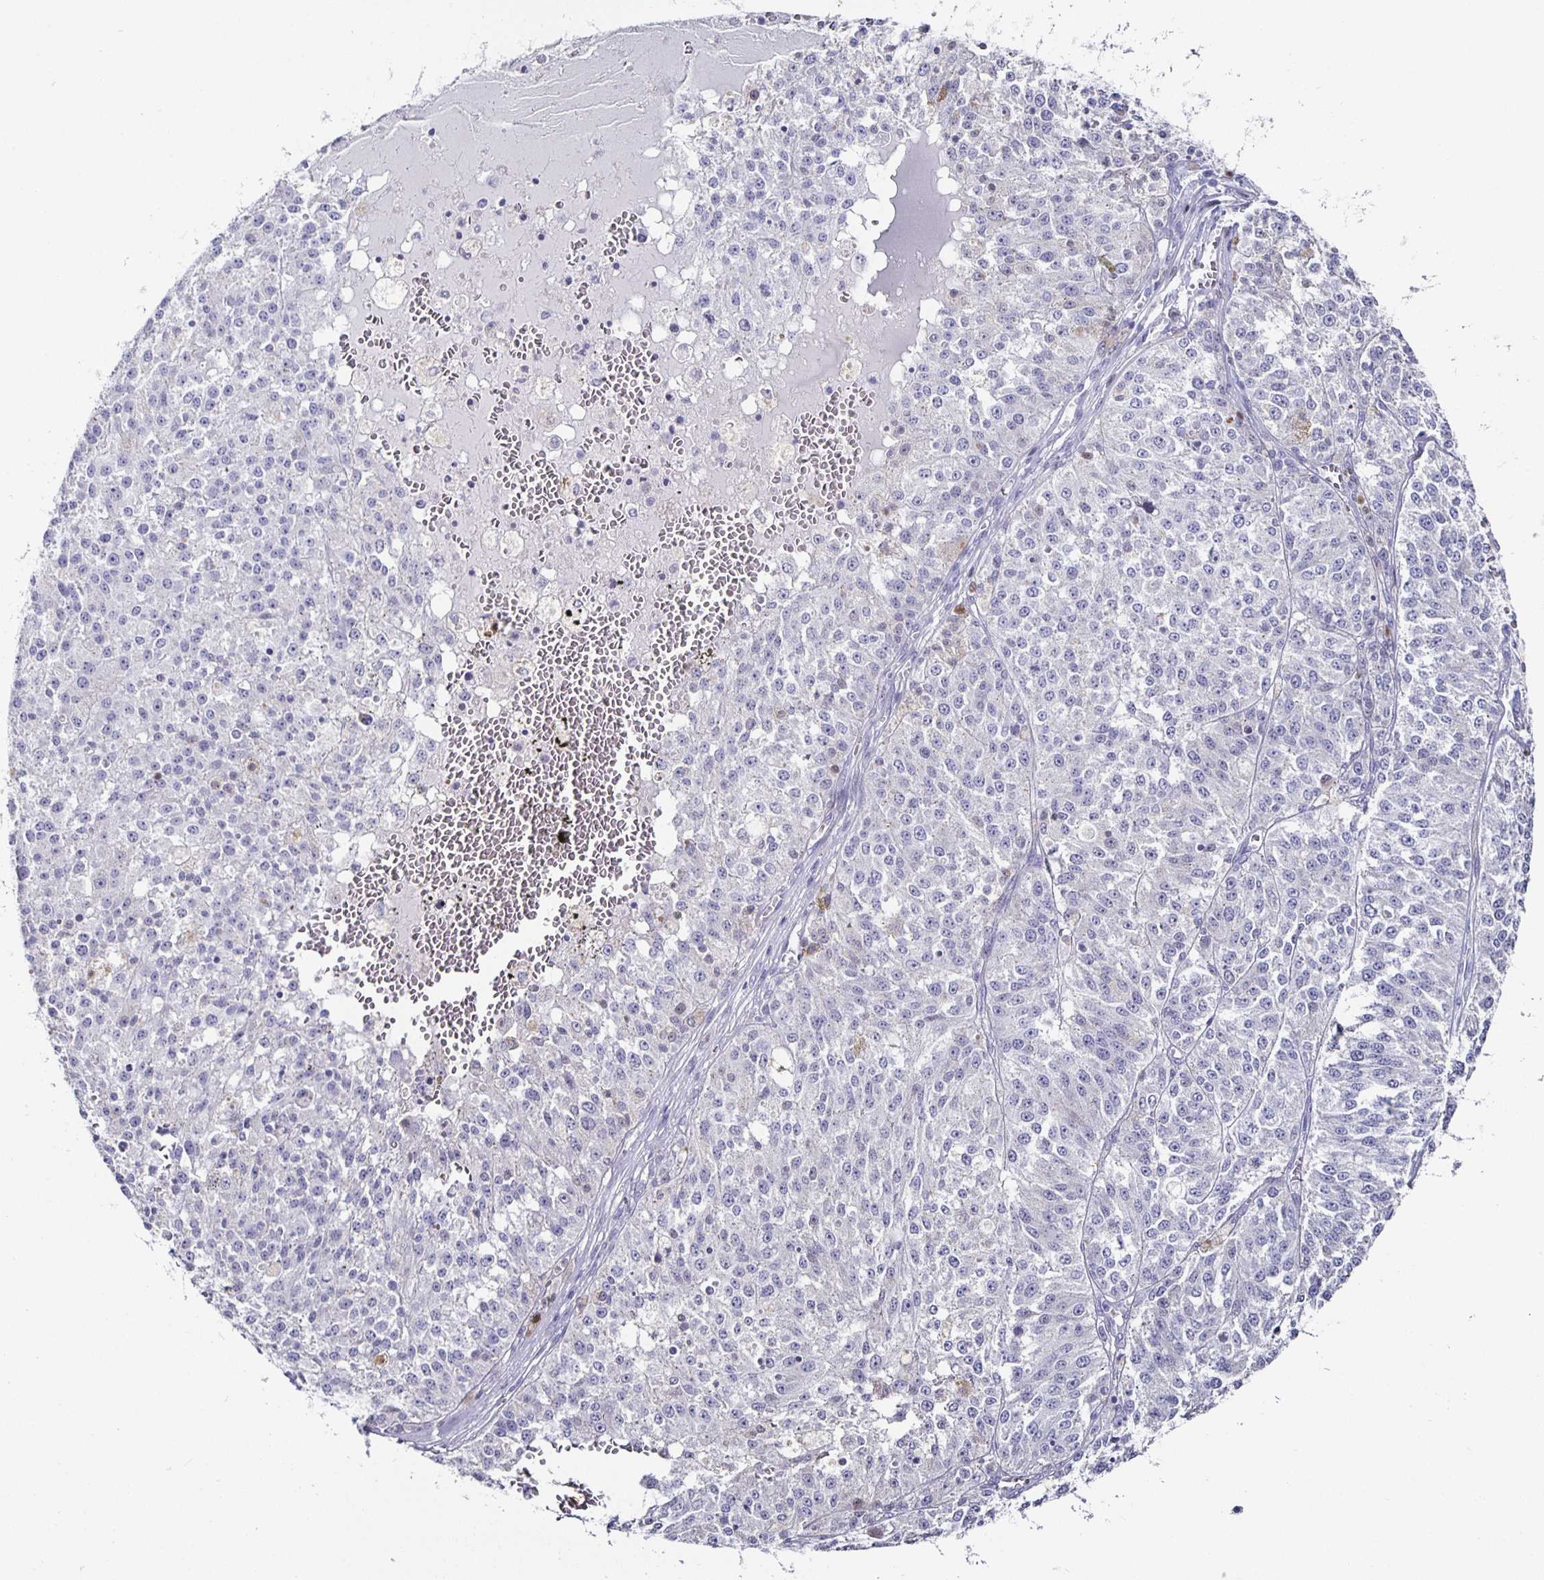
{"staining": {"intensity": "negative", "quantity": "none", "location": "none"}, "tissue": "melanoma", "cell_type": "Tumor cells", "image_type": "cancer", "snomed": [{"axis": "morphology", "description": "Malignant melanoma, Metastatic site"}, {"axis": "topography", "description": "Lymph node"}], "caption": "The image displays no significant expression in tumor cells of malignant melanoma (metastatic site).", "gene": "RUNX2", "patient": {"sex": "female", "age": 64}}